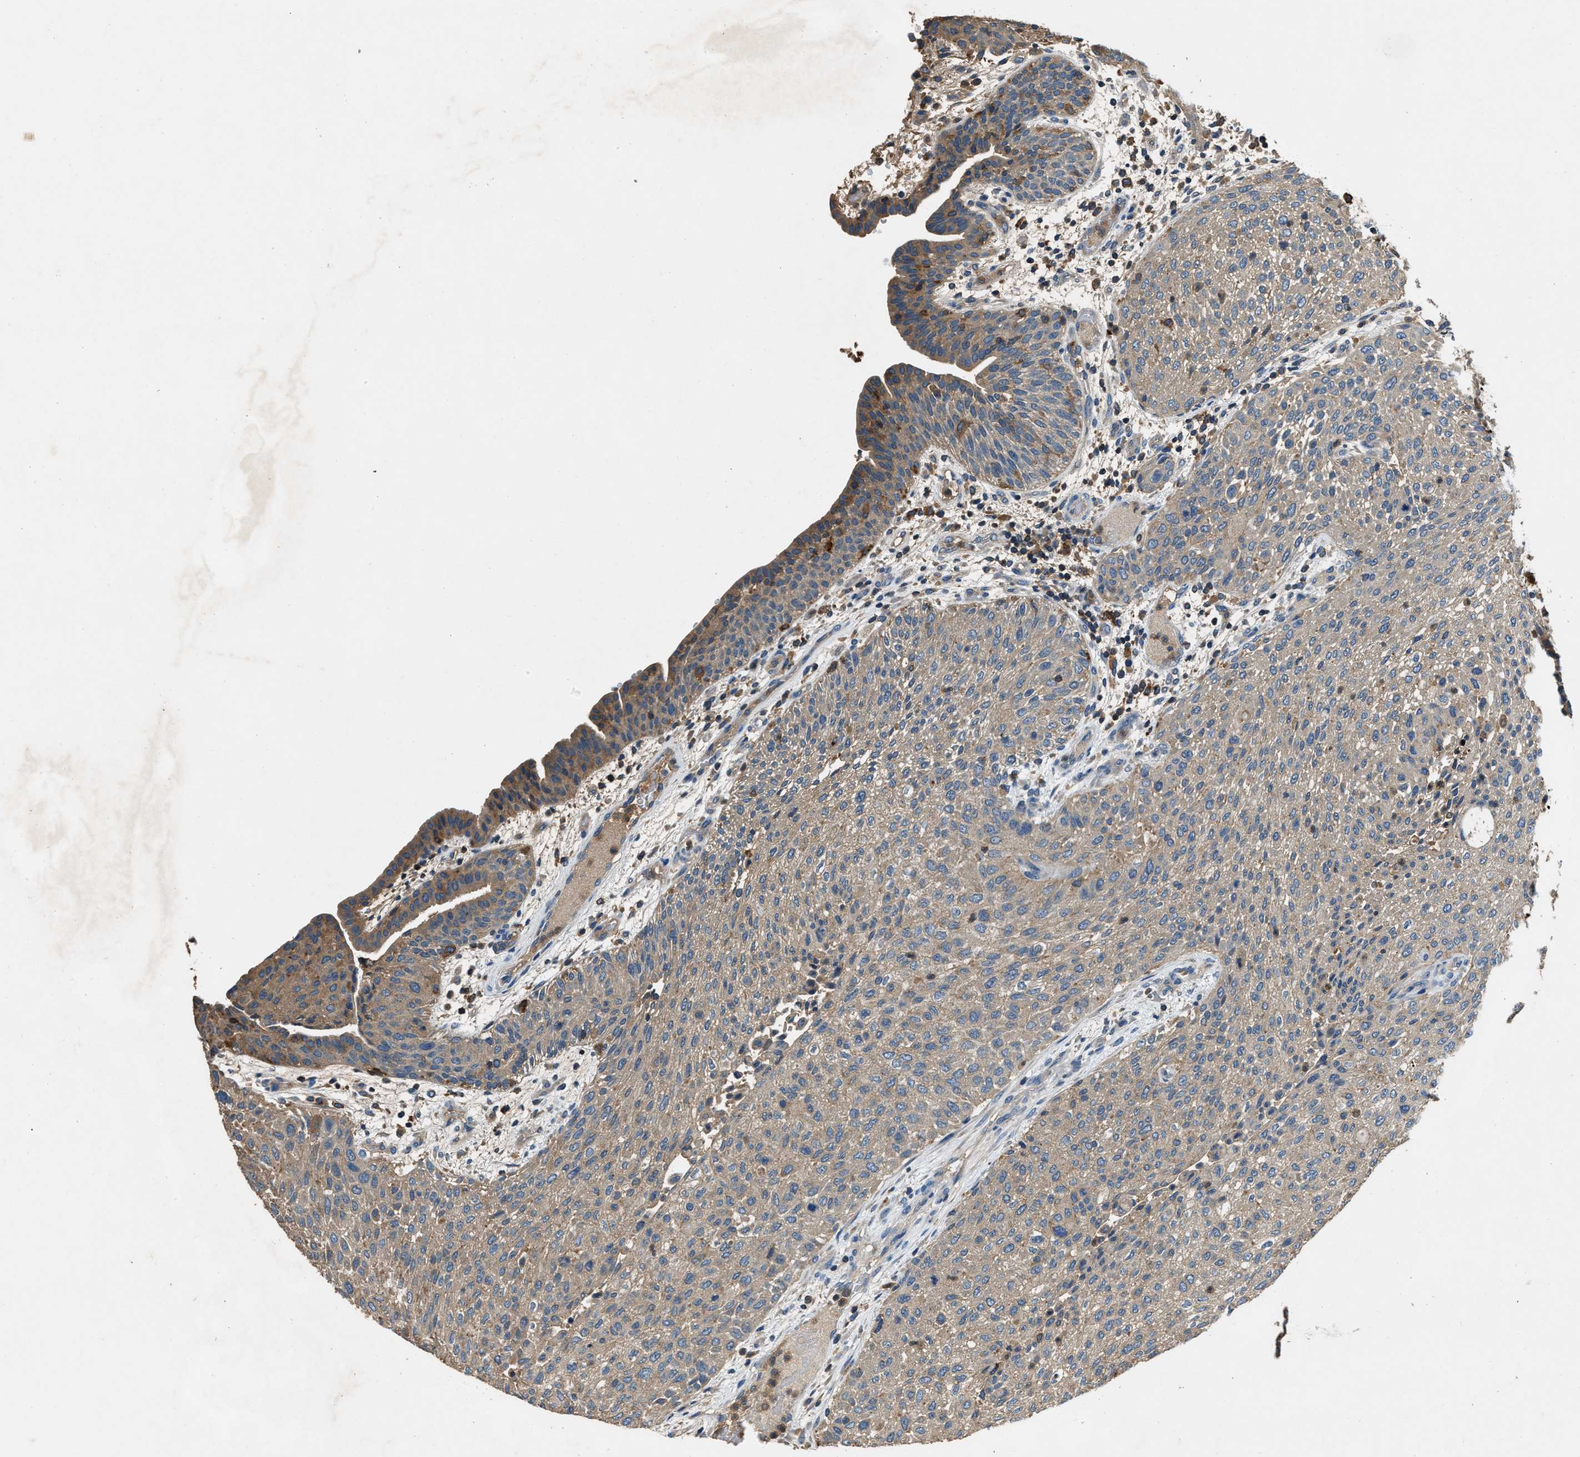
{"staining": {"intensity": "weak", "quantity": "25%-75%", "location": "cytoplasmic/membranous"}, "tissue": "urothelial cancer", "cell_type": "Tumor cells", "image_type": "cancer", "snomed": [{"axis": "morphology", "description": "Urothelial carcinoma, Low grade"}, {"axis": "morphology", "description": "Urothelial carcinoma, High grade"}, {"axis": "topography", "description": "Urinary bladder"}], "caption": "A brown stain shows weak cytoplasmic/membranous expression of a protein in human urothelial cancer tumor cells.", "gene": "BLOC1S1", "patient": {"sex": "male", "age": 35}}